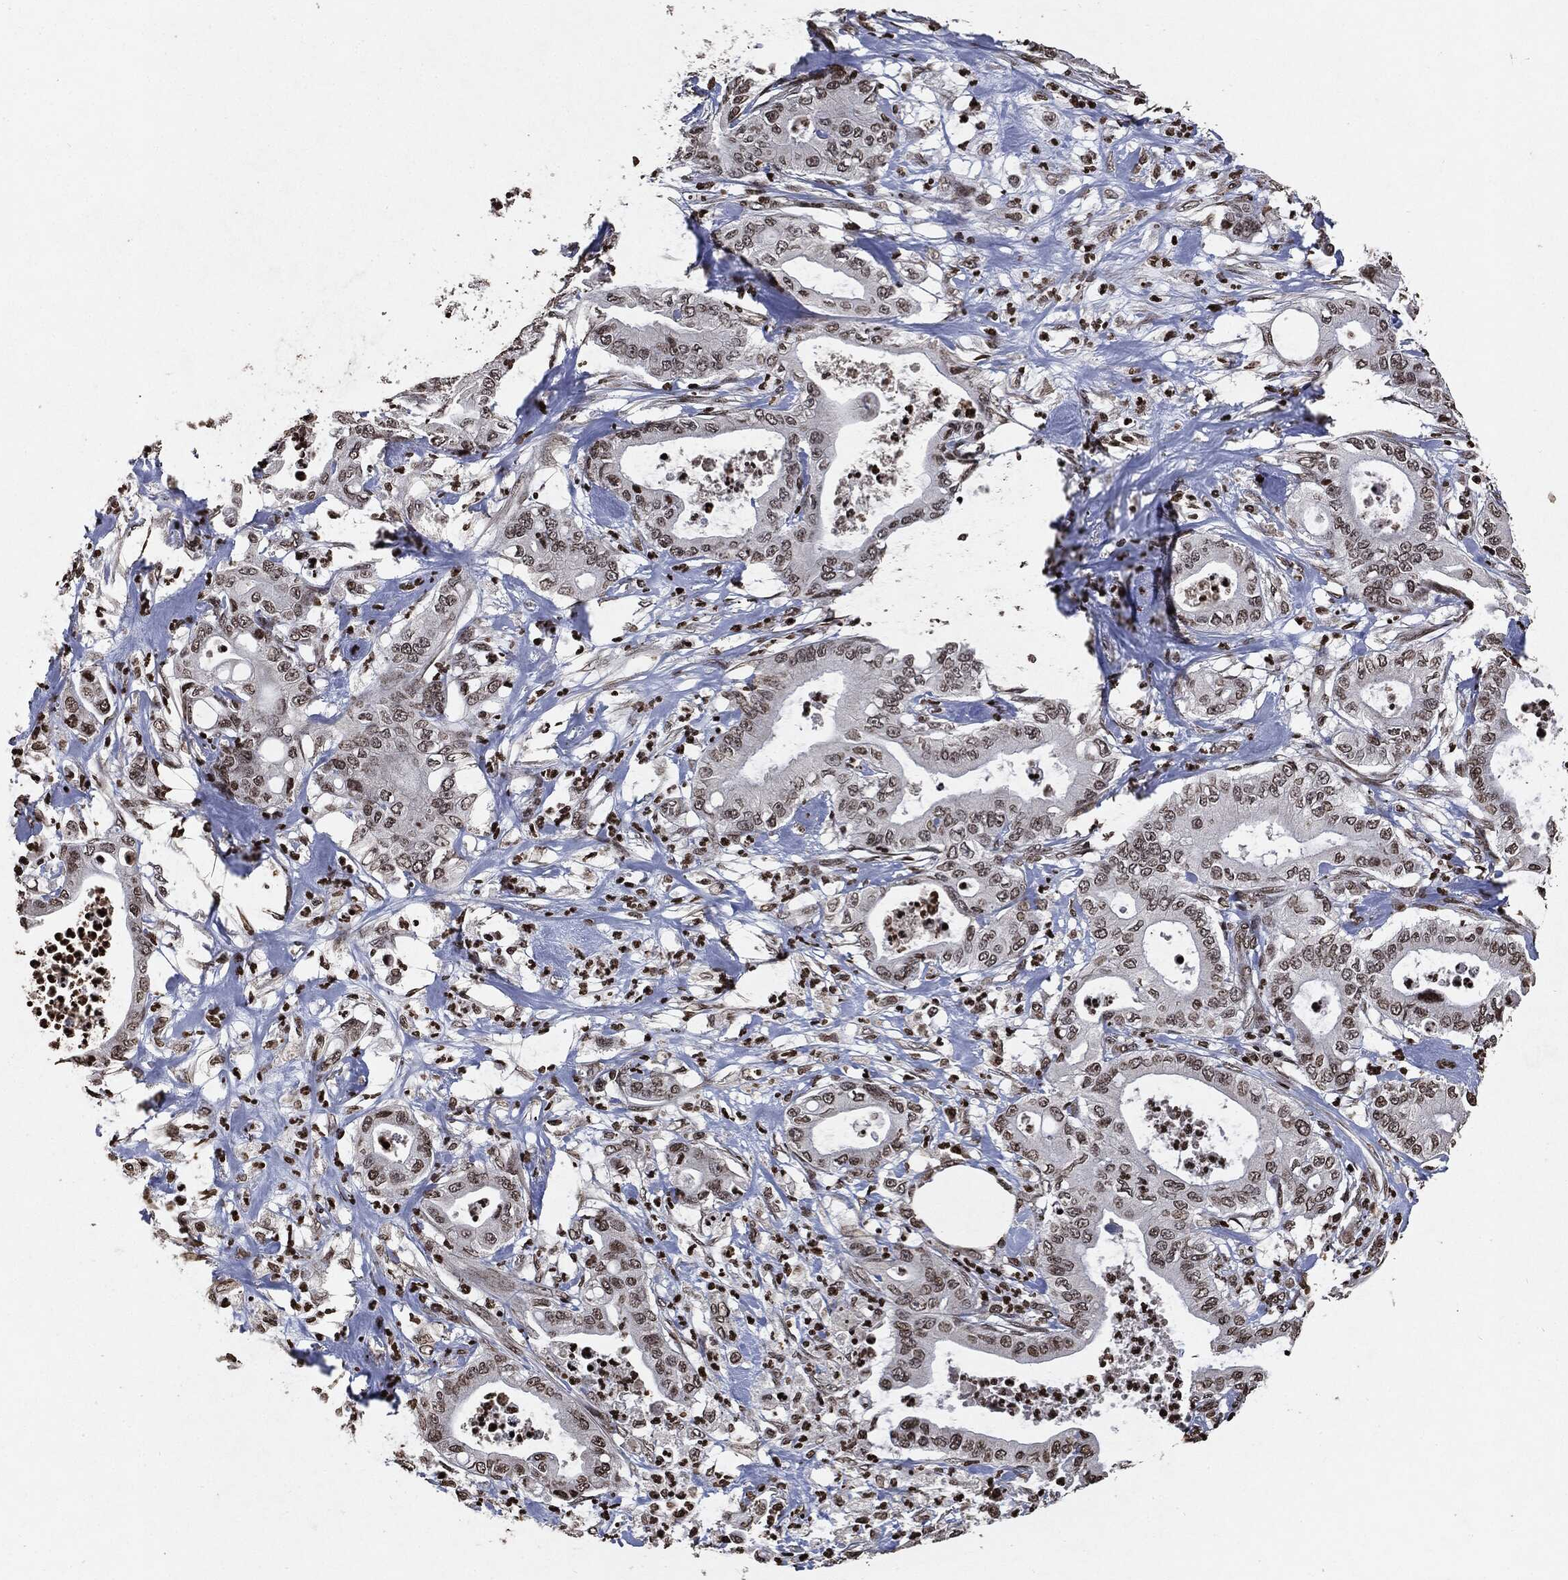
{"staining": {"intensity": "moderate", "quantity": "25%-75%", "location": "nuclear"}, "tissue": "pancreatic cancer", "cell_type": "Tumor cells", "image_type": "cancer", "snomed": [{"axis": "morphology", "description": "Adenocarcinoma, NOS"}, {"axis": "topography", "description": "Pancreas"}], "caption": "Protein expression analysis of pancreatic cancer (adenocarcinoma) demonstrates moderate nuclear staining in about 25%-75% of tumor cells. (IHC, brightfield microscopy, high magnification).", "gene": "JUN", "patient": {"sex": "male", "age": 71}}